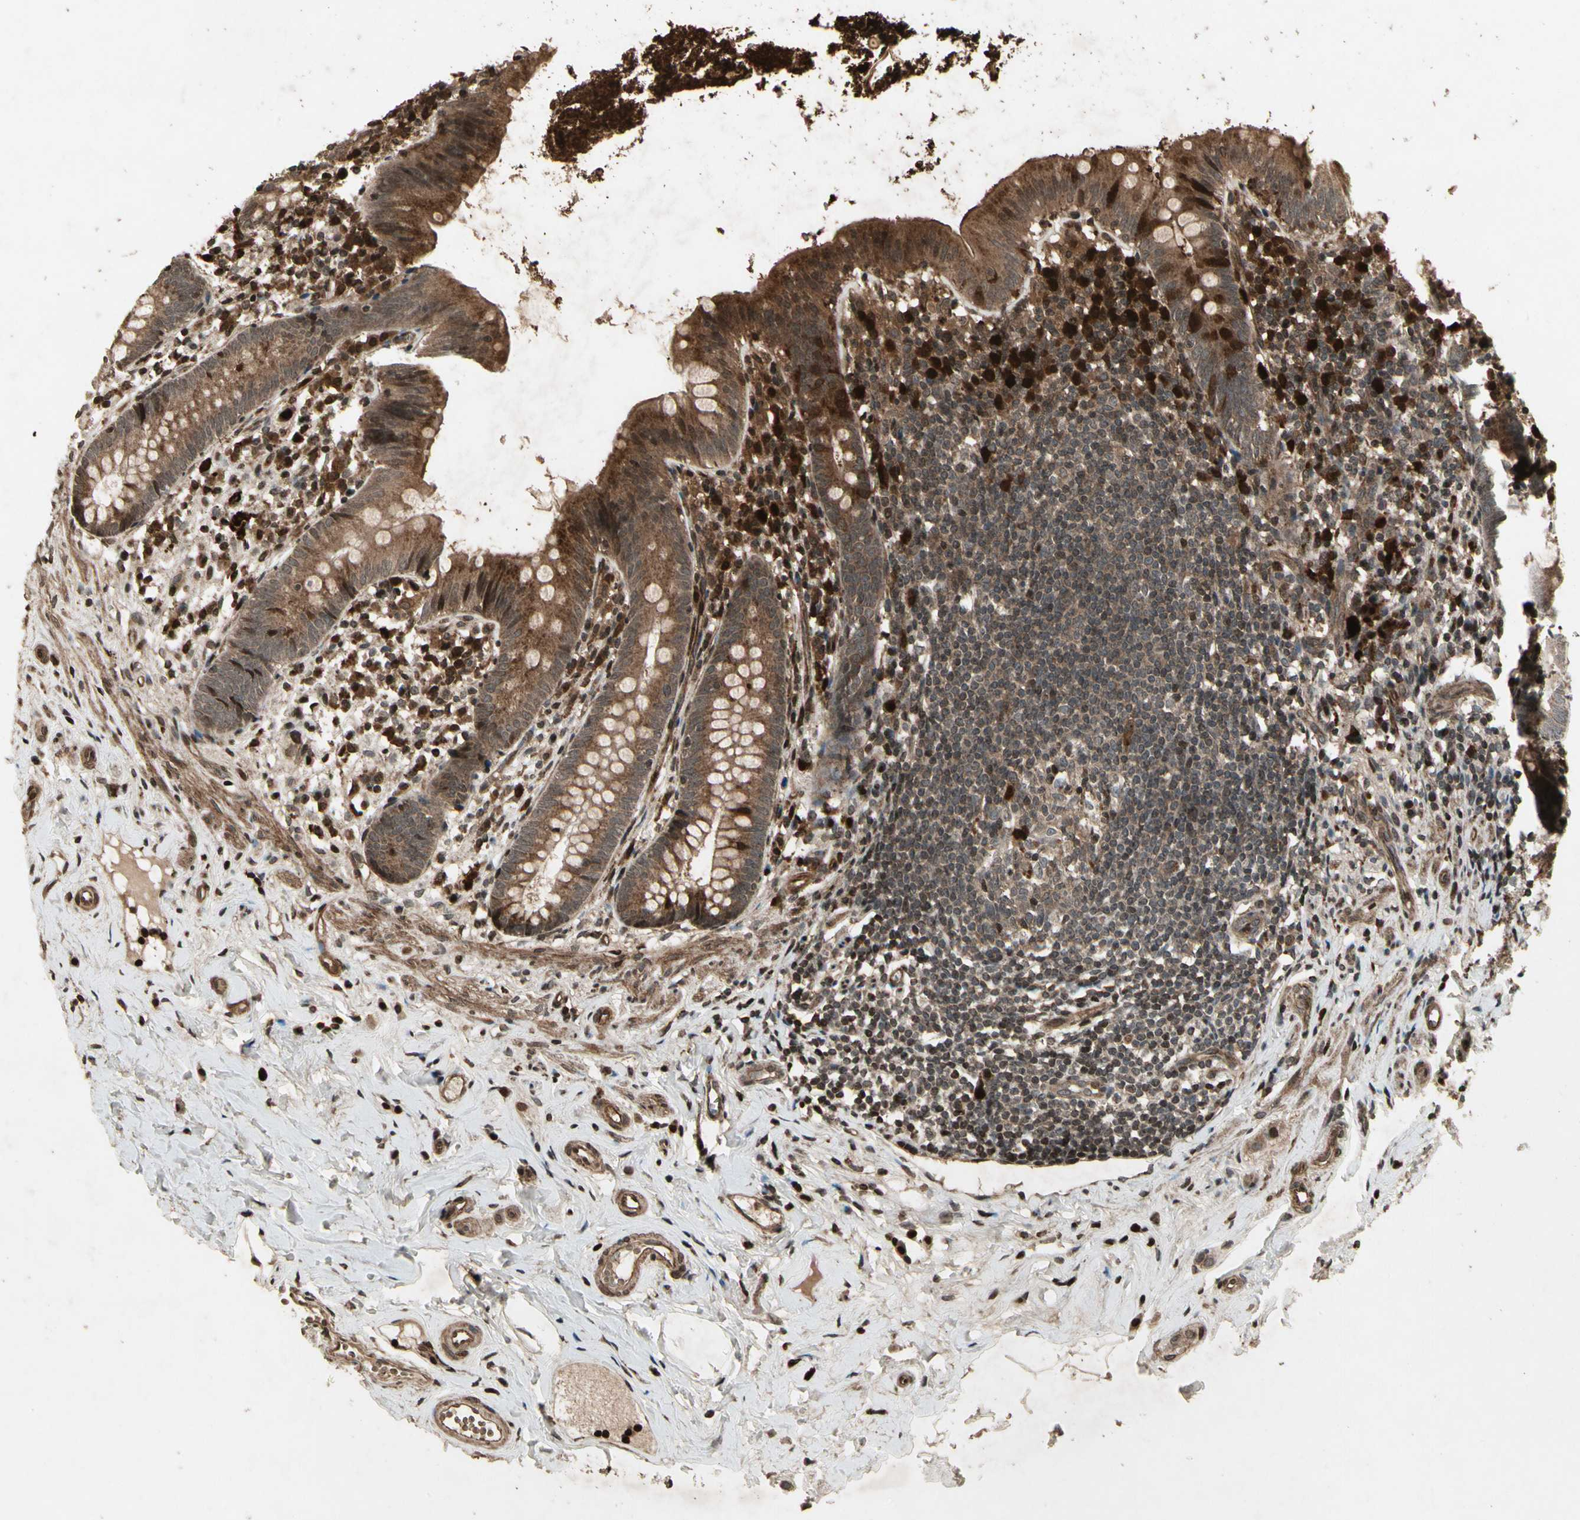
{"staining": {"intensity": "moderate", "quantity": ">75%", "location": "cytoplasmic/membranous"}, "tissue": "appendix", "cell_type": "Glandular cells", "image_type": "normal", "snomed": [{"axis": "morphology", "description": "Normal tissue, NOS"}, {"axis": "topography", "description": "Appendix"}], "caption": "Immunohistochemistry (IHC) micrograph of normal appendix: human appendix stained using immunohistochemistry demonstrates medium levels of moderate protein expression localized specifically in the cytoplasmic/membranous of glandular cells, appearing as a cytoplasmic/membranous brown color.", "gene": "GLRX", "patient": {"sex": "male", "age": 52}}